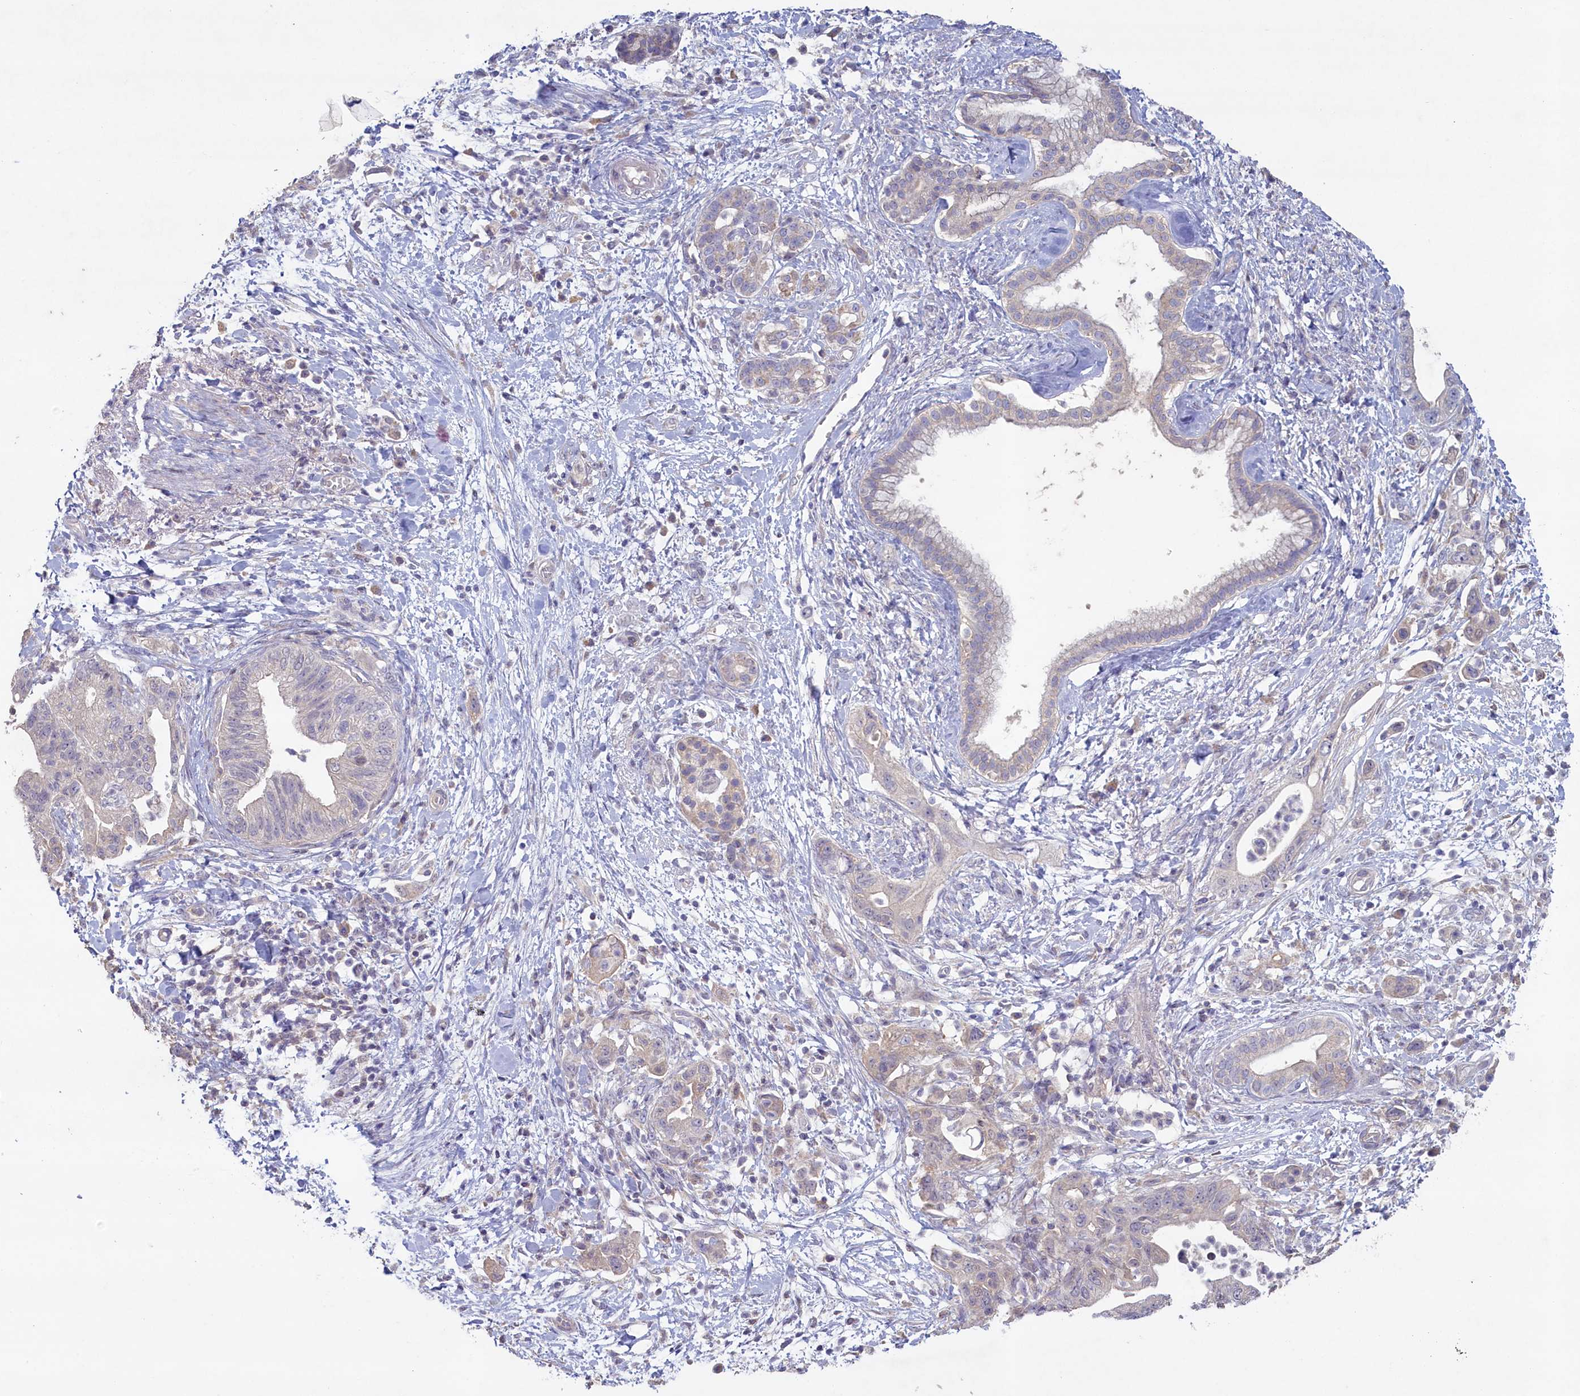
{"staining": {"intensity": "negative", "quantity": "none", "location": "none"}, "tissue": "pancreatic cancer", "cell_type": "Tumor cells", "image_type": "cancer", "snomed": [{"axis": "morphology", "description": "Adenocarcinoma, NOS"}, {"axis": "topography", "description": "Pancreas"}], "caption": "Immunohistochemistry (IHC) of human pancreatic cancer (adenocarcinoma) displays no positivity in tumor cells. The staining is performed using DAB brown chromogen with nuclei counter-stained in using hematoxylin.", "gene": "ATF7IP2", "patient": {"sex": "female", "age": 73}}